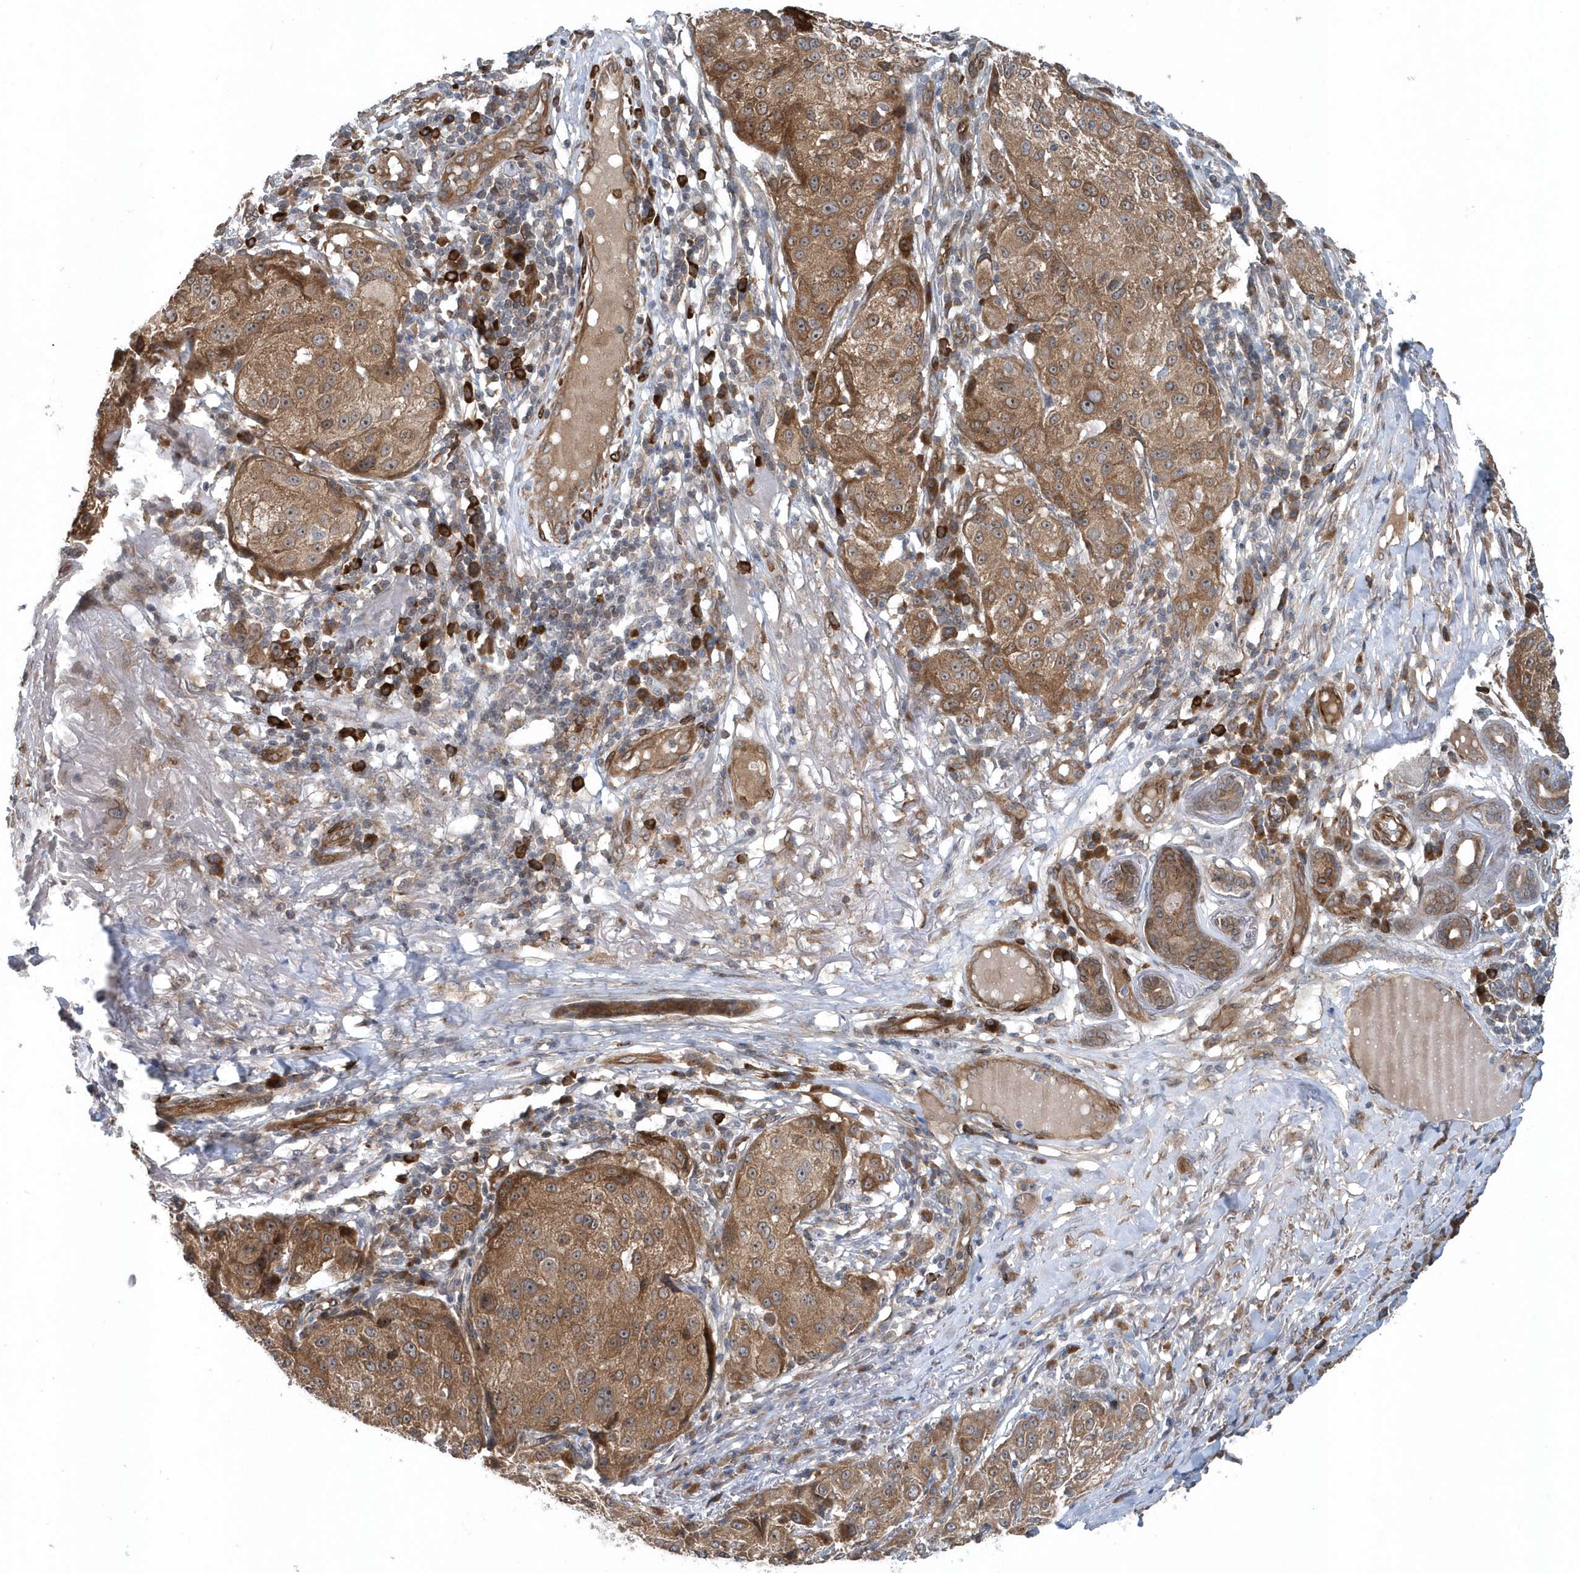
{"staining": {"intensity": "moderate", "quantity": ">75%", "location": "cytoplasmic/membranous"}, "tissue": "melanoma", "cell_type": "Tumor cells", "image_type": "cancer", "snomed": [{"axis": "morphology", "description": "Necrosis, NOS"}, {"axis": "morphology", "description": "Malignant melanoma, NOS"}, {"axis": "topography", "description": "Skin"}], "caption": "Brown immunohistochemical staining in malignant melanoma exhibits moderate cytoplasmic/membranous positivity in about >75% of tumor cells.", "gene": "MCC", "patient": {"sex": "female", "age": 87}}